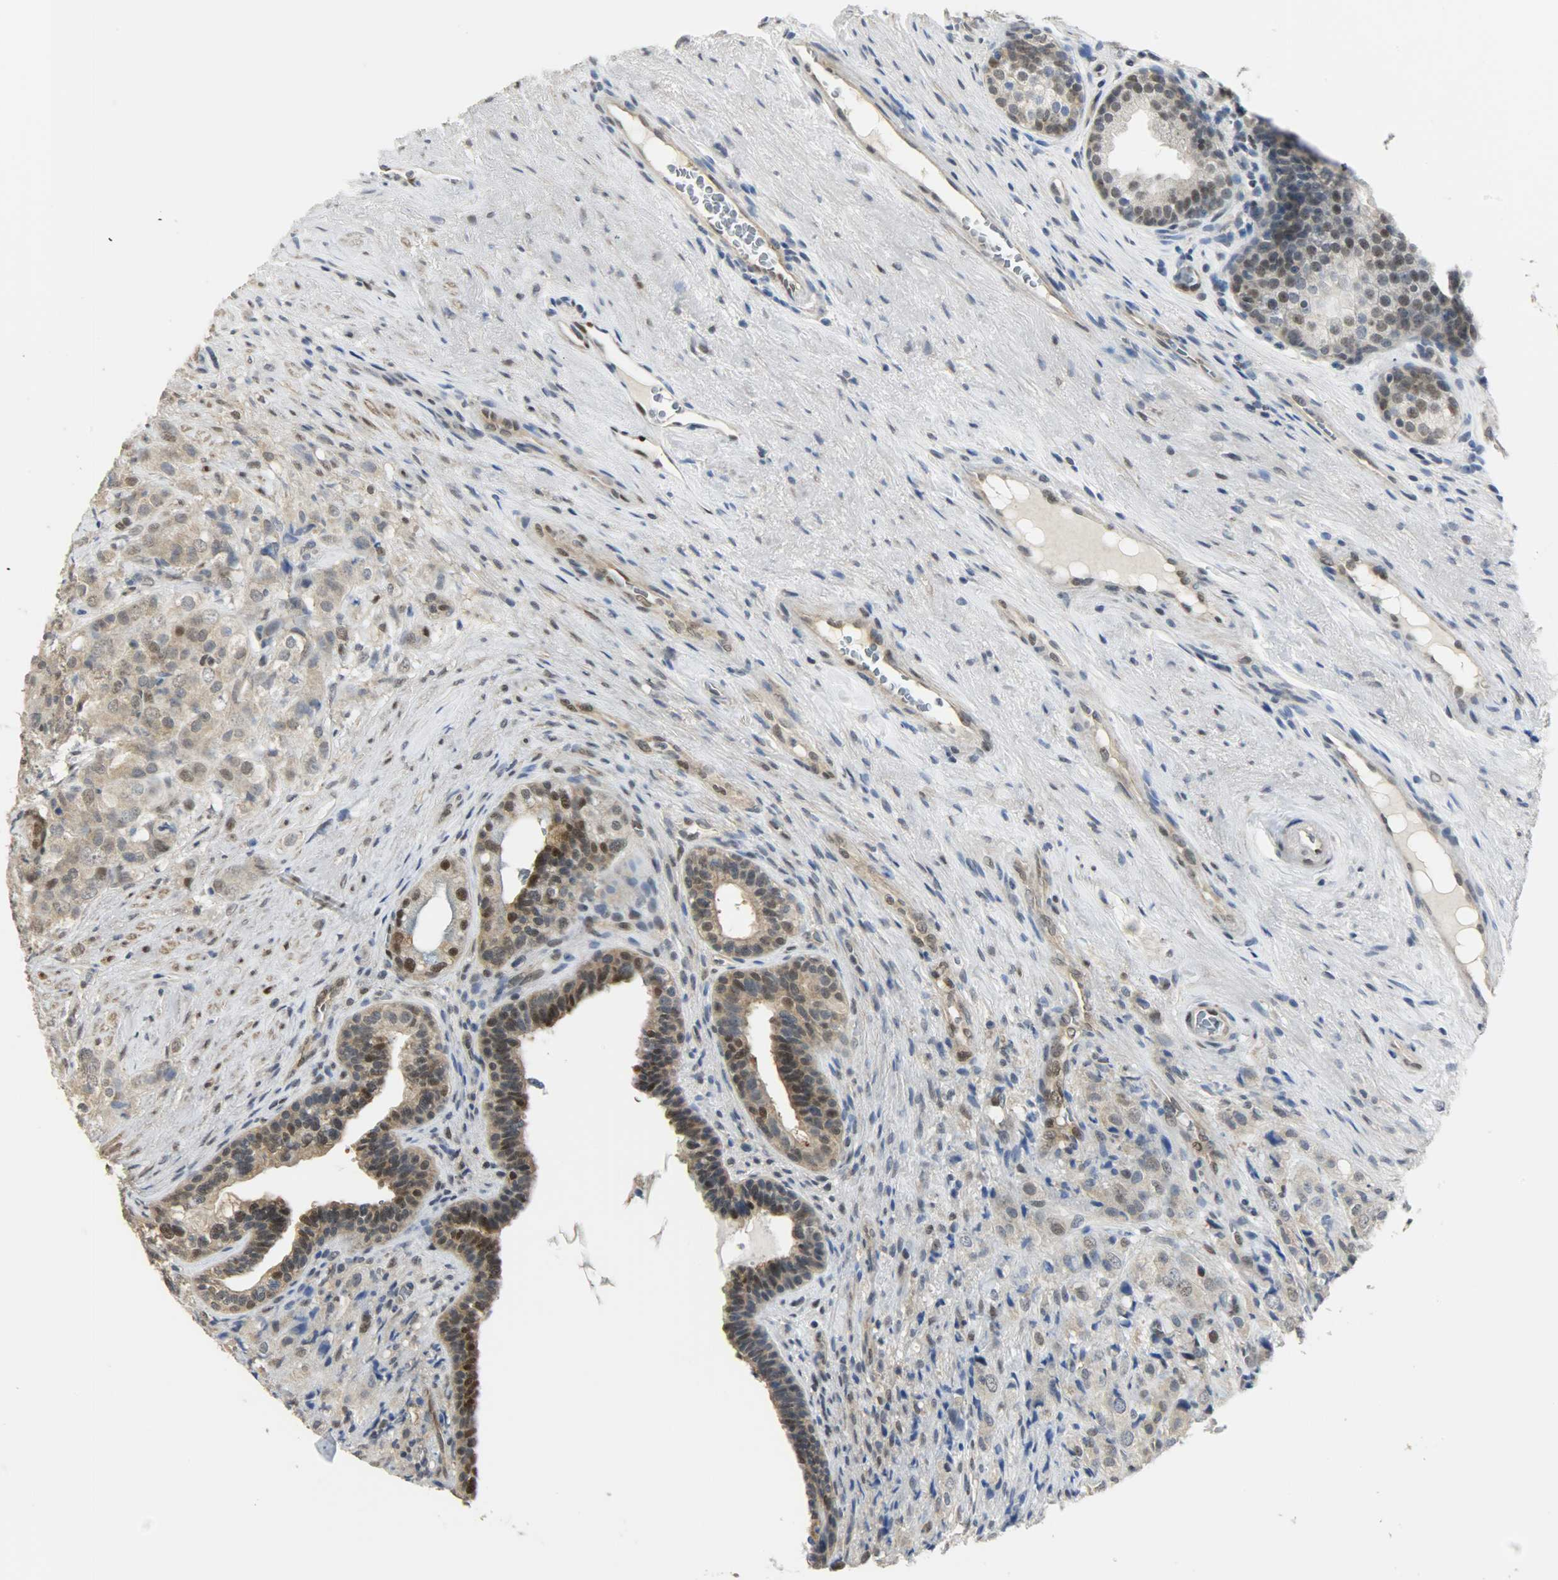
{"staining": {"intensity": "weak", "quantity": "<25%", "location": "nuclear"}, "tissue": "prostate cancer", "cell_type": "Tumor cells", "image_type": "cancer", "snomed": [{"axis": "morphology", "description": "Adenocarcinoma, High grade"}, {"axis": "topography", "description": "Prostate"}], "caption": "Immunohistochemical staining of human prostate cancer displays no significant staining in tumor cells.", "gene": "NPEPL1", "patient": {"sex": "male", "age": 68}}